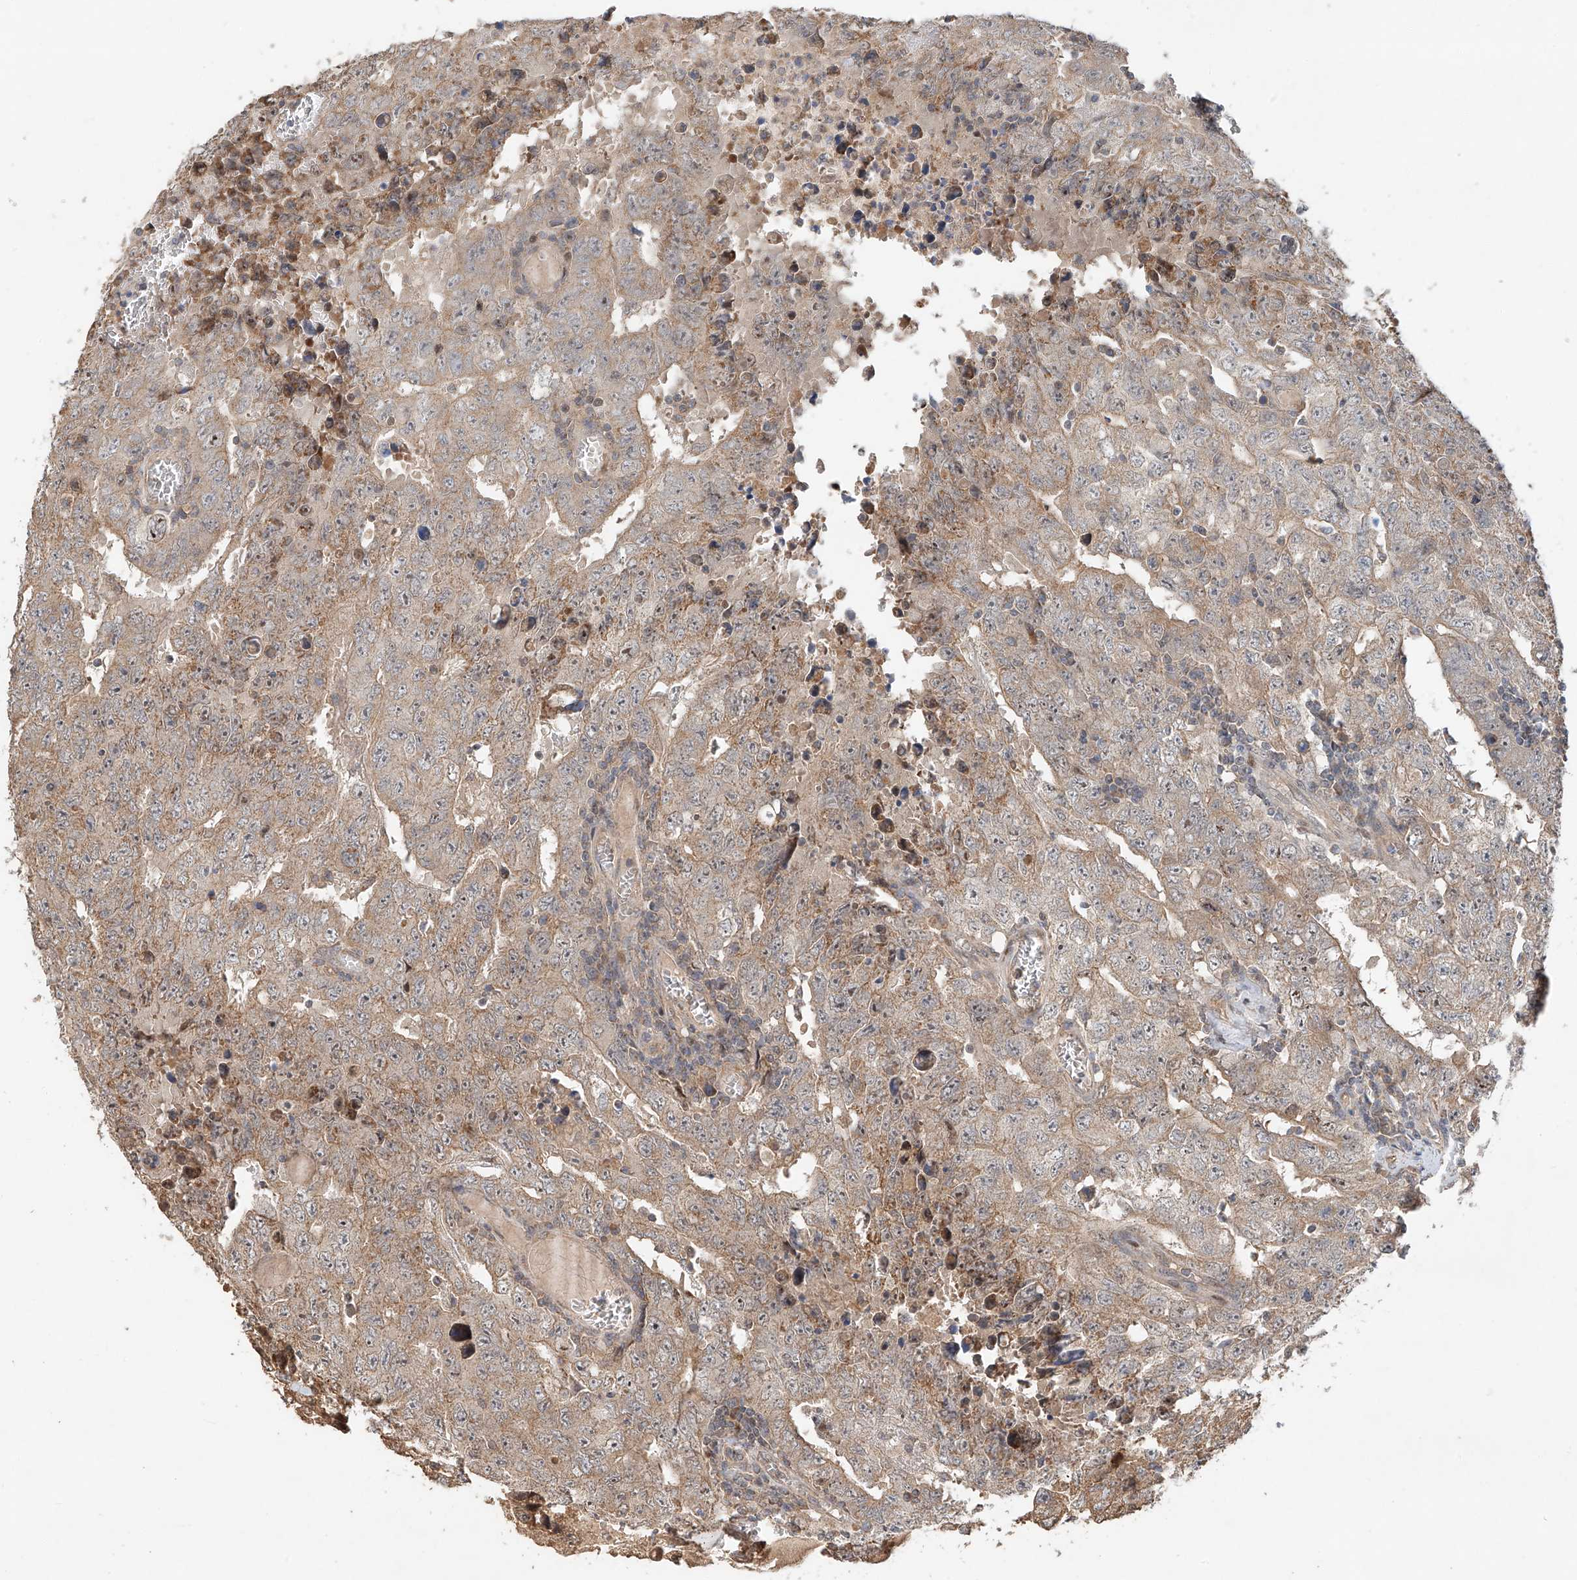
{"staining": {"intensity": "weak", "quantity": "25%-75%", "location": "cytoplasmic/membranous"}, "tissue": "testis cancer", "cell_type": "Tumor cells", "image_type": "cancer", "snomed": [{"axis": "morphology", "description": "Carcinoma, Embryonal, NOS"}, {"axis": "topography", "description": "Testis"}], "caption": "Approximately 25%-75% of tumor cells in embryonal carcinoma (testis) demonstrate weak cytoplasmic/membranous protein expression as visualized by brown immunohistochemical staining.", "gene": "TMEM61", "patient": {"sex": "male", "age": 26}}